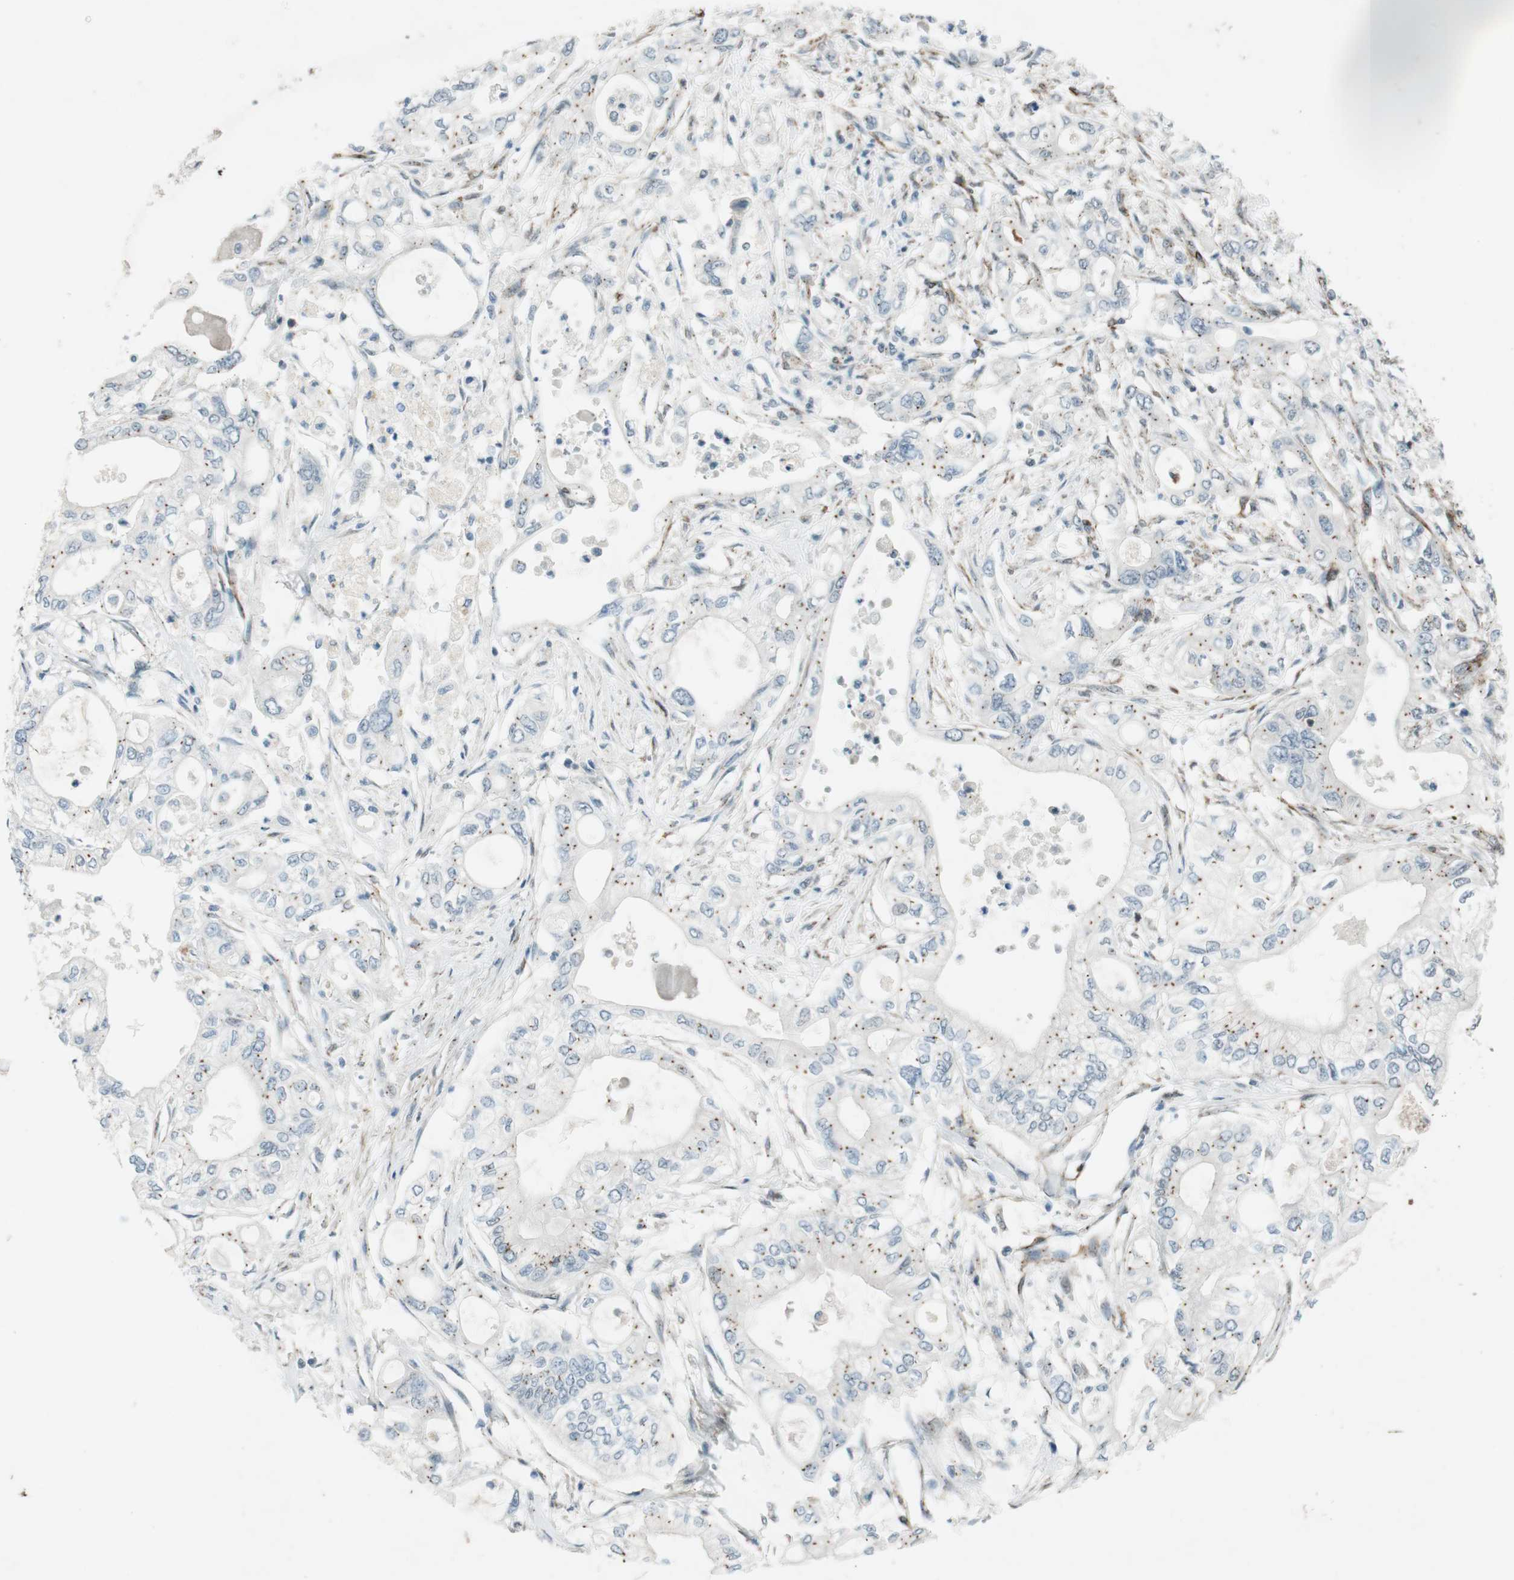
{"staining": {"intensity": "moderate", "quantity": "<25%", "location": "cytoplasmic/membranous"}, "tissue": "pancreatic cancer", "cell_type": "Tumor cells", "image_type": "cancer", "snomed": [{"axis": "morphology", "description": "Adenocarcinoma, NOS"}, {"axis": "topography", "description": "Pancreas"}], "caption": "Pancreatic cancer stained for a protein (brown) shows moderate cytoplasmic/membranous positive expression in about <25% of tumor cells.", "gene": "CDK19", "patient": {"sex": "male", "age": 79}}